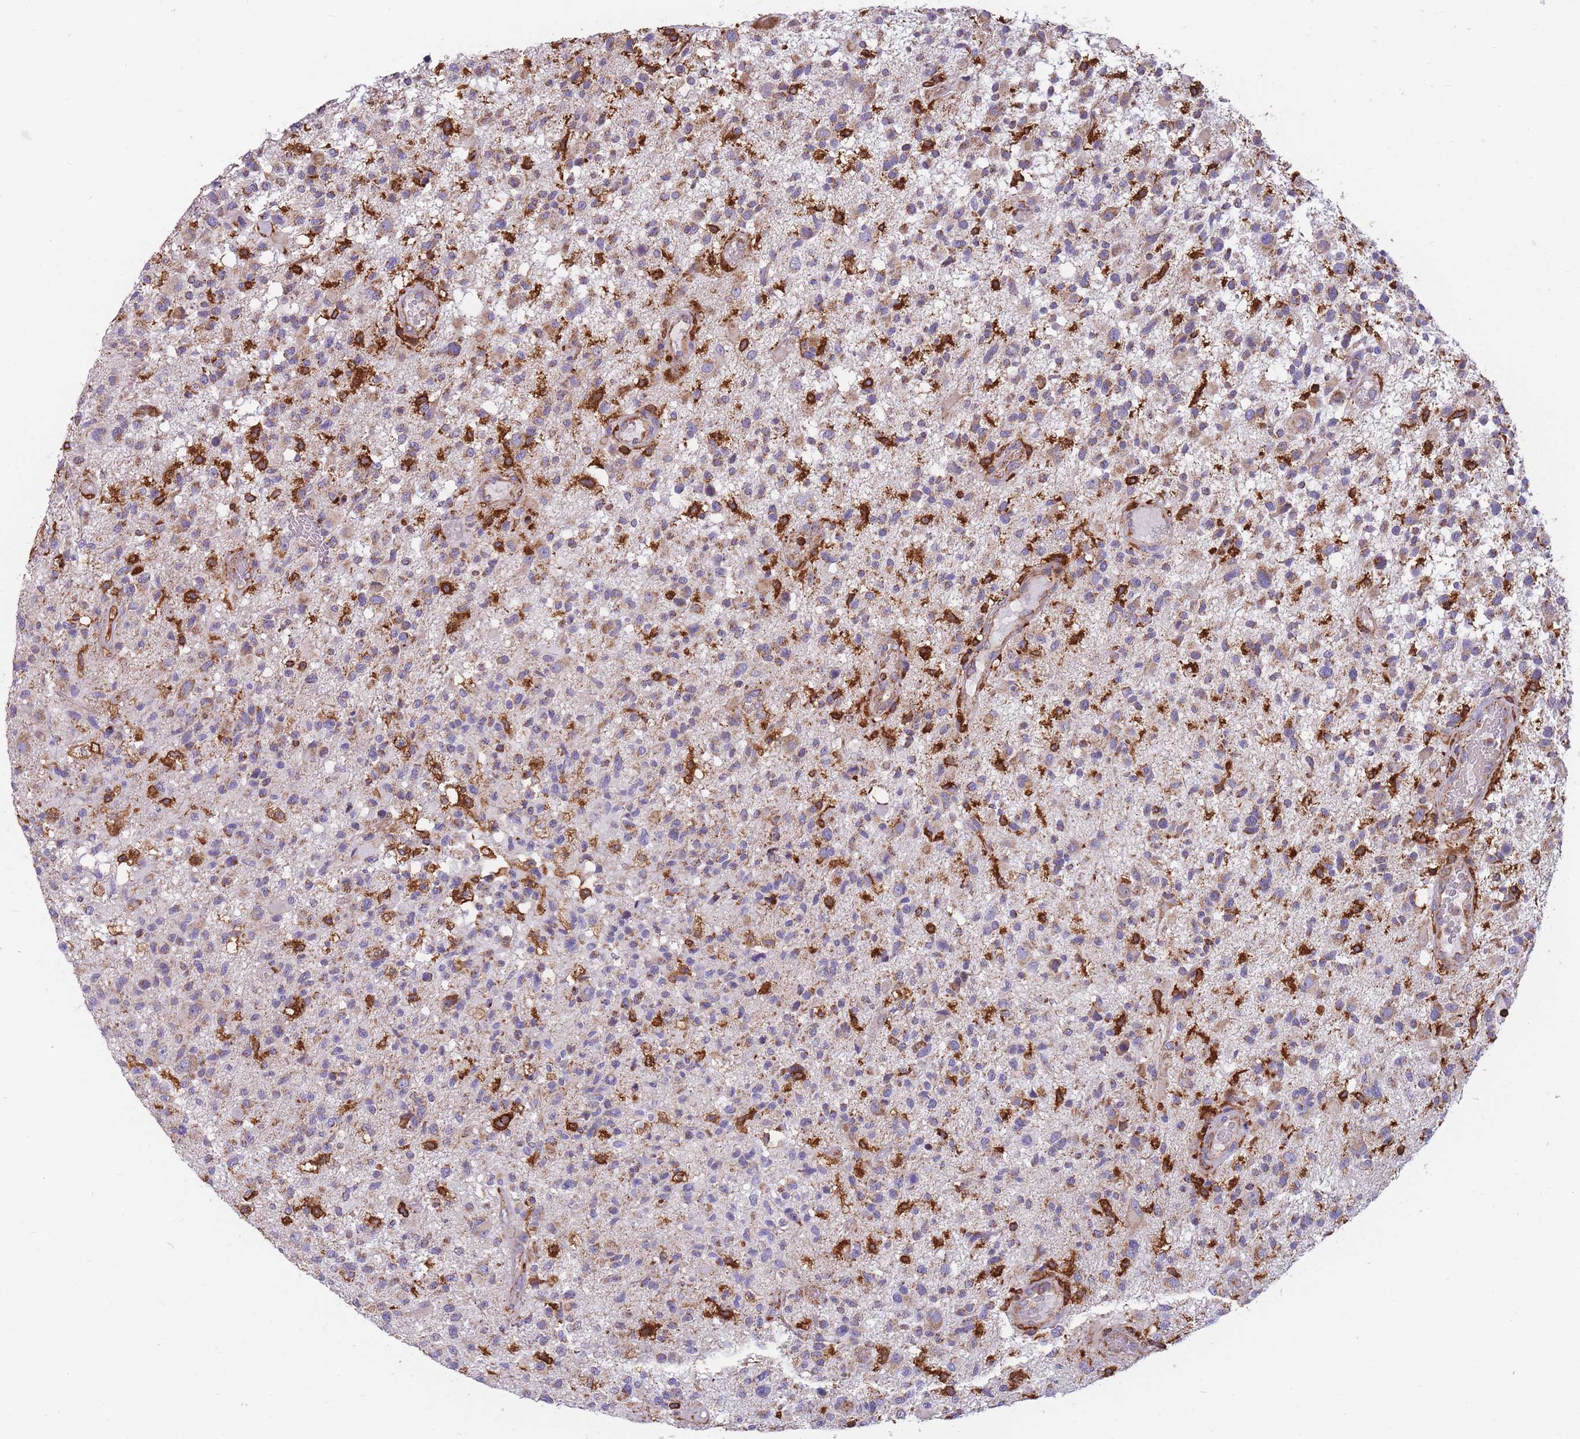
{"staining": {"intensity": "strong", "quantity": "<25%", "location": "cytoplasmic/membranous"}, "tissue": "glioma", "cell_type": "Tumor cells", "image_type": "cancer", "snomed": [{"axis": "morphology", "description": "Glioma, malignant, High grade"}, {"axis": "morphology", "description": "Glioblastoma, NOS"}, {"axis": "topography", "description": "Brain"}], "caption": "Glioma stained with immunohistochemistry shows strong cytoplasmic/membranous staining in about <25% of tumor cells.", "gene": "MRPL54", "patient": {"sex": "male", "age": 60}}